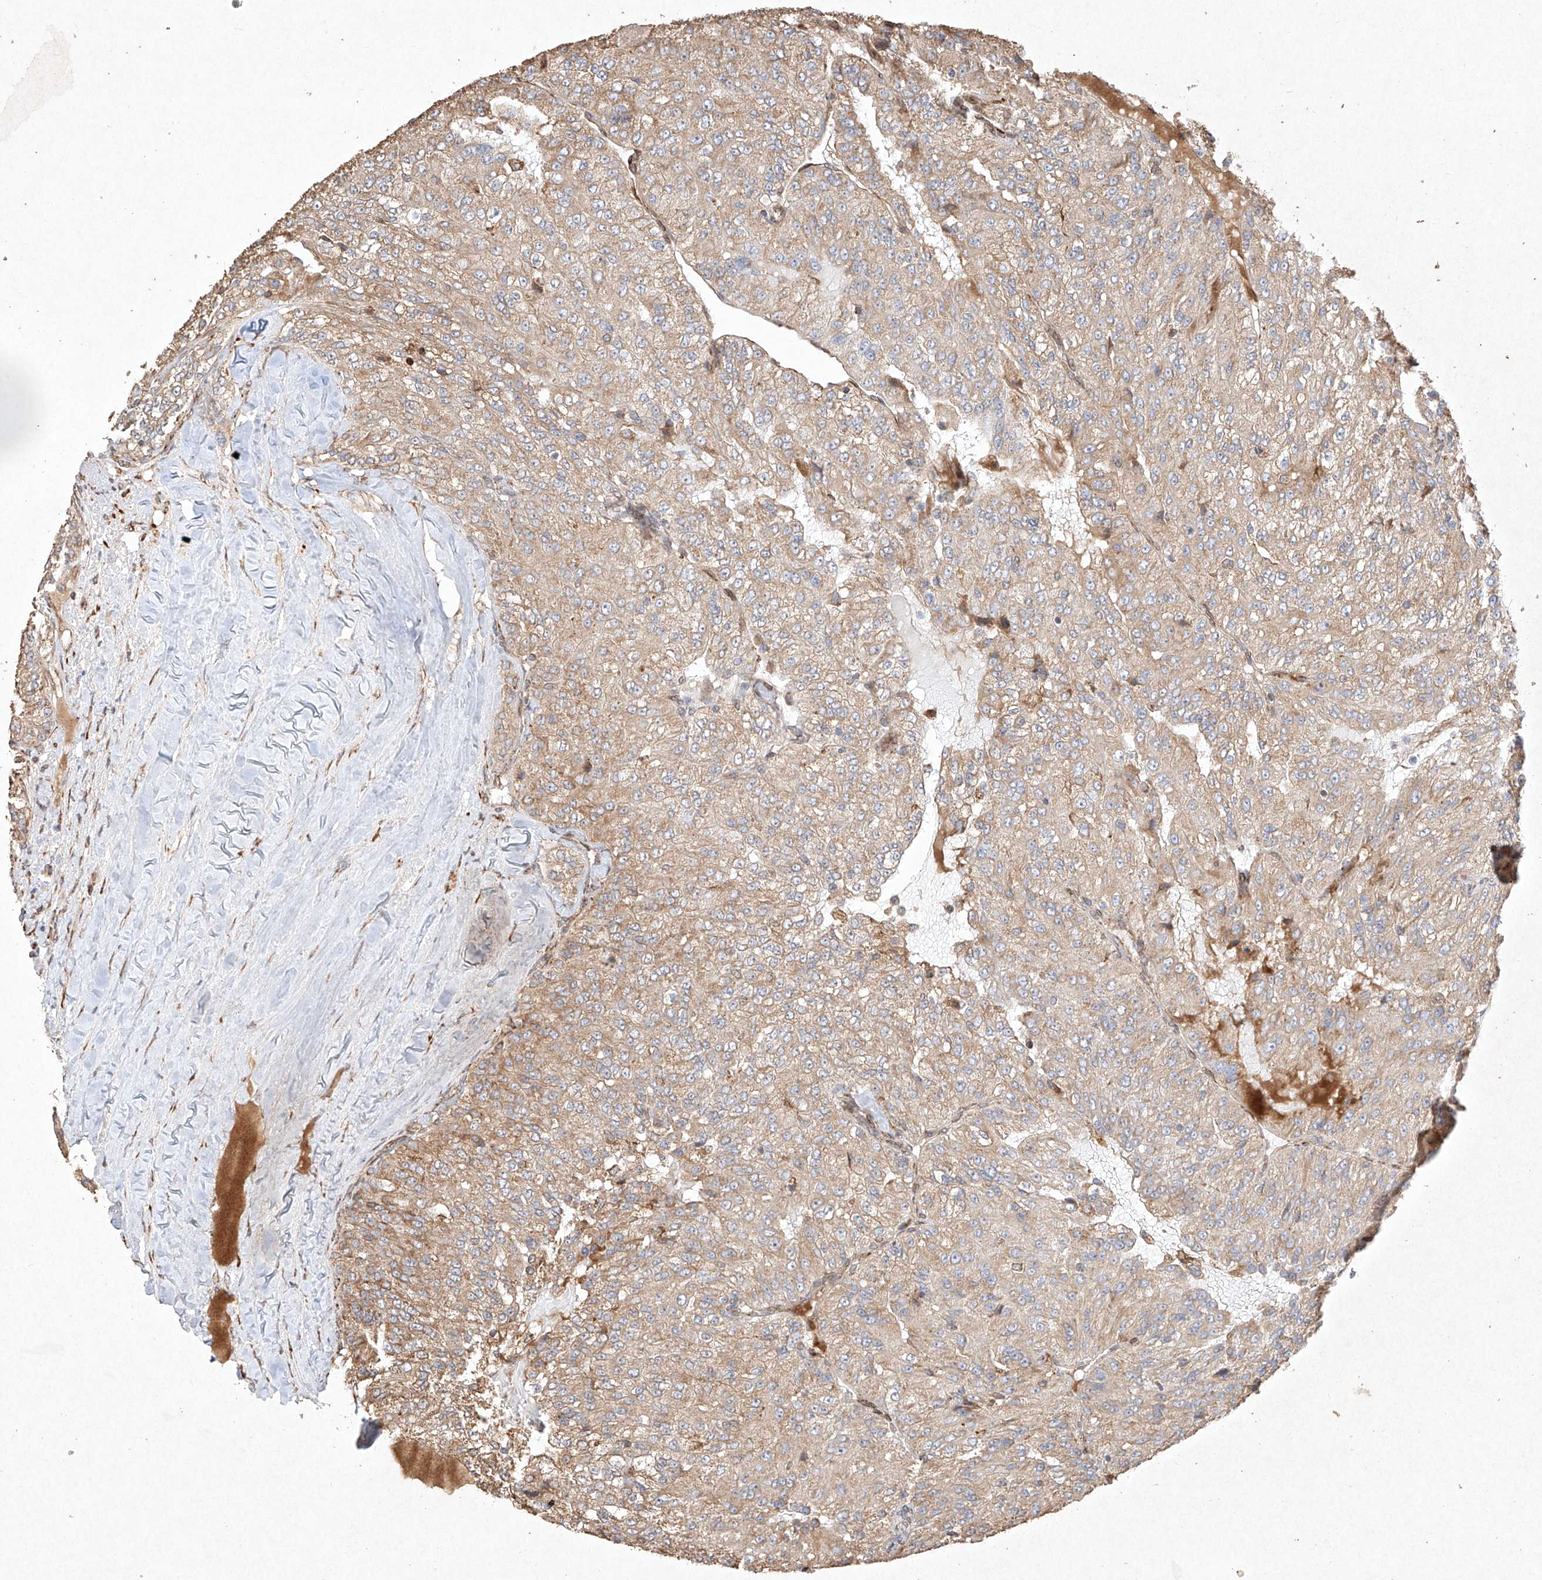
{"staining": {"intensity": "weak", "quantity": ">75%", "location": "cytoplasmic/membranous"}, "tissue": "renal cancer", "cell_type": "Tumor cells", "image_type": "cancer", "snomed": [{"axis": "morphology", "description": "Adenocarcinoma, NOS"}, {"axis": "topography", "description": "Kidney"}], "caption": "Immunohistochemistry (IHC) (DAB (3,3'-diaminobenzidine)) staining of renal cancer shows weak cytoplasmic/membranous protein expression in about >75% of tumor cells.", "gene": "SEMA3B", "patient": {"sex": "female", "age": 63}}